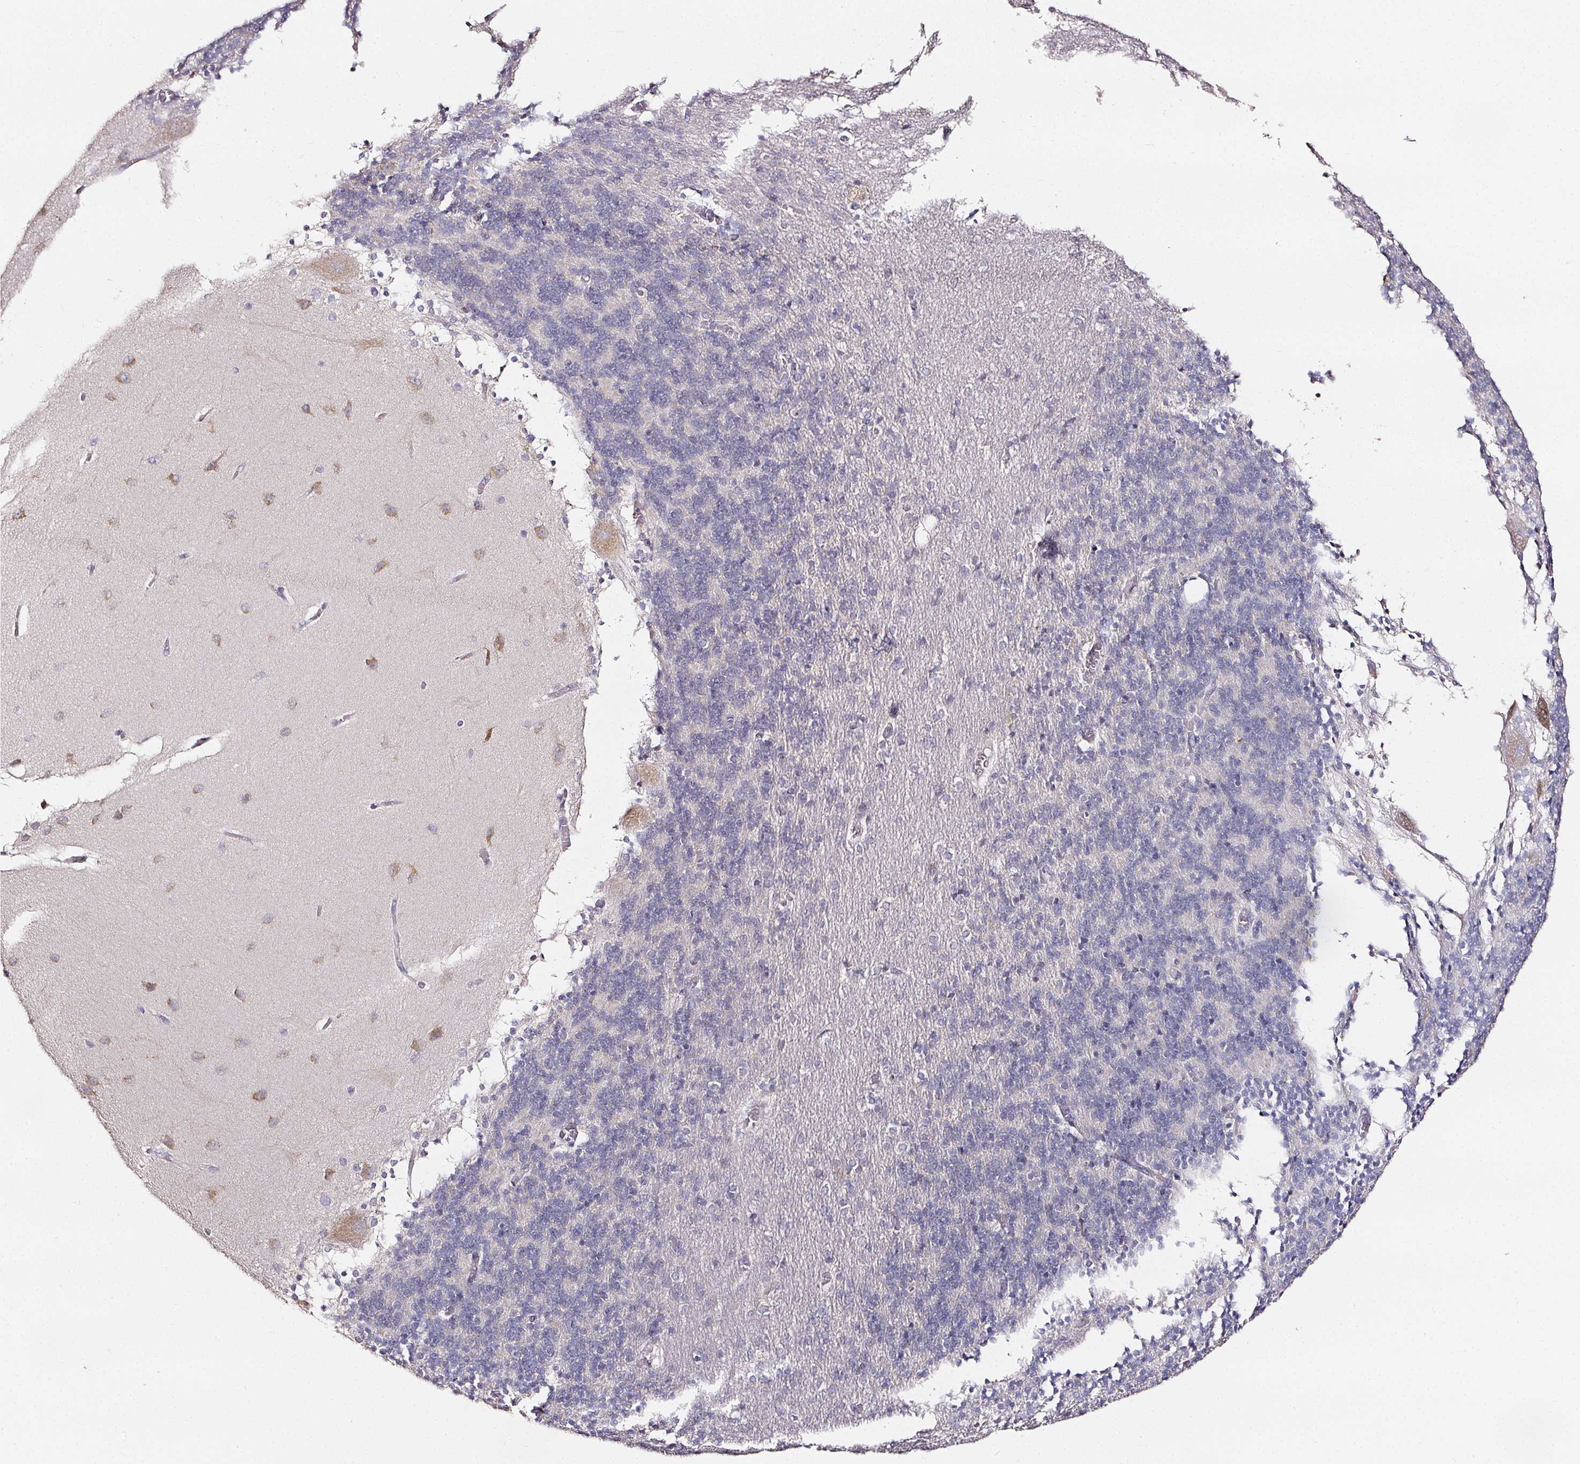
{"staining": {"intensity": "negative", "quantity": "none", "location": "none"}, "tissue": "cerebellum", "cell_type": "Cells in granular layer", "image_type": "normal", "snomed": [{"axis": "morphology", "description": "Normal tissue, NOS"}, {"axis": "topography", "description": "Cerebellum"}], "caption": "Immunohistochemistry photomicrograph of unremarkable cerebellum: human cerebellum stained with DAB (3,3'-diaminobenzidine) reveals no significant protein staining in cells in granular layer.", "gene": "NTRK1", "patient": {"sex": "female", "age": 54}}